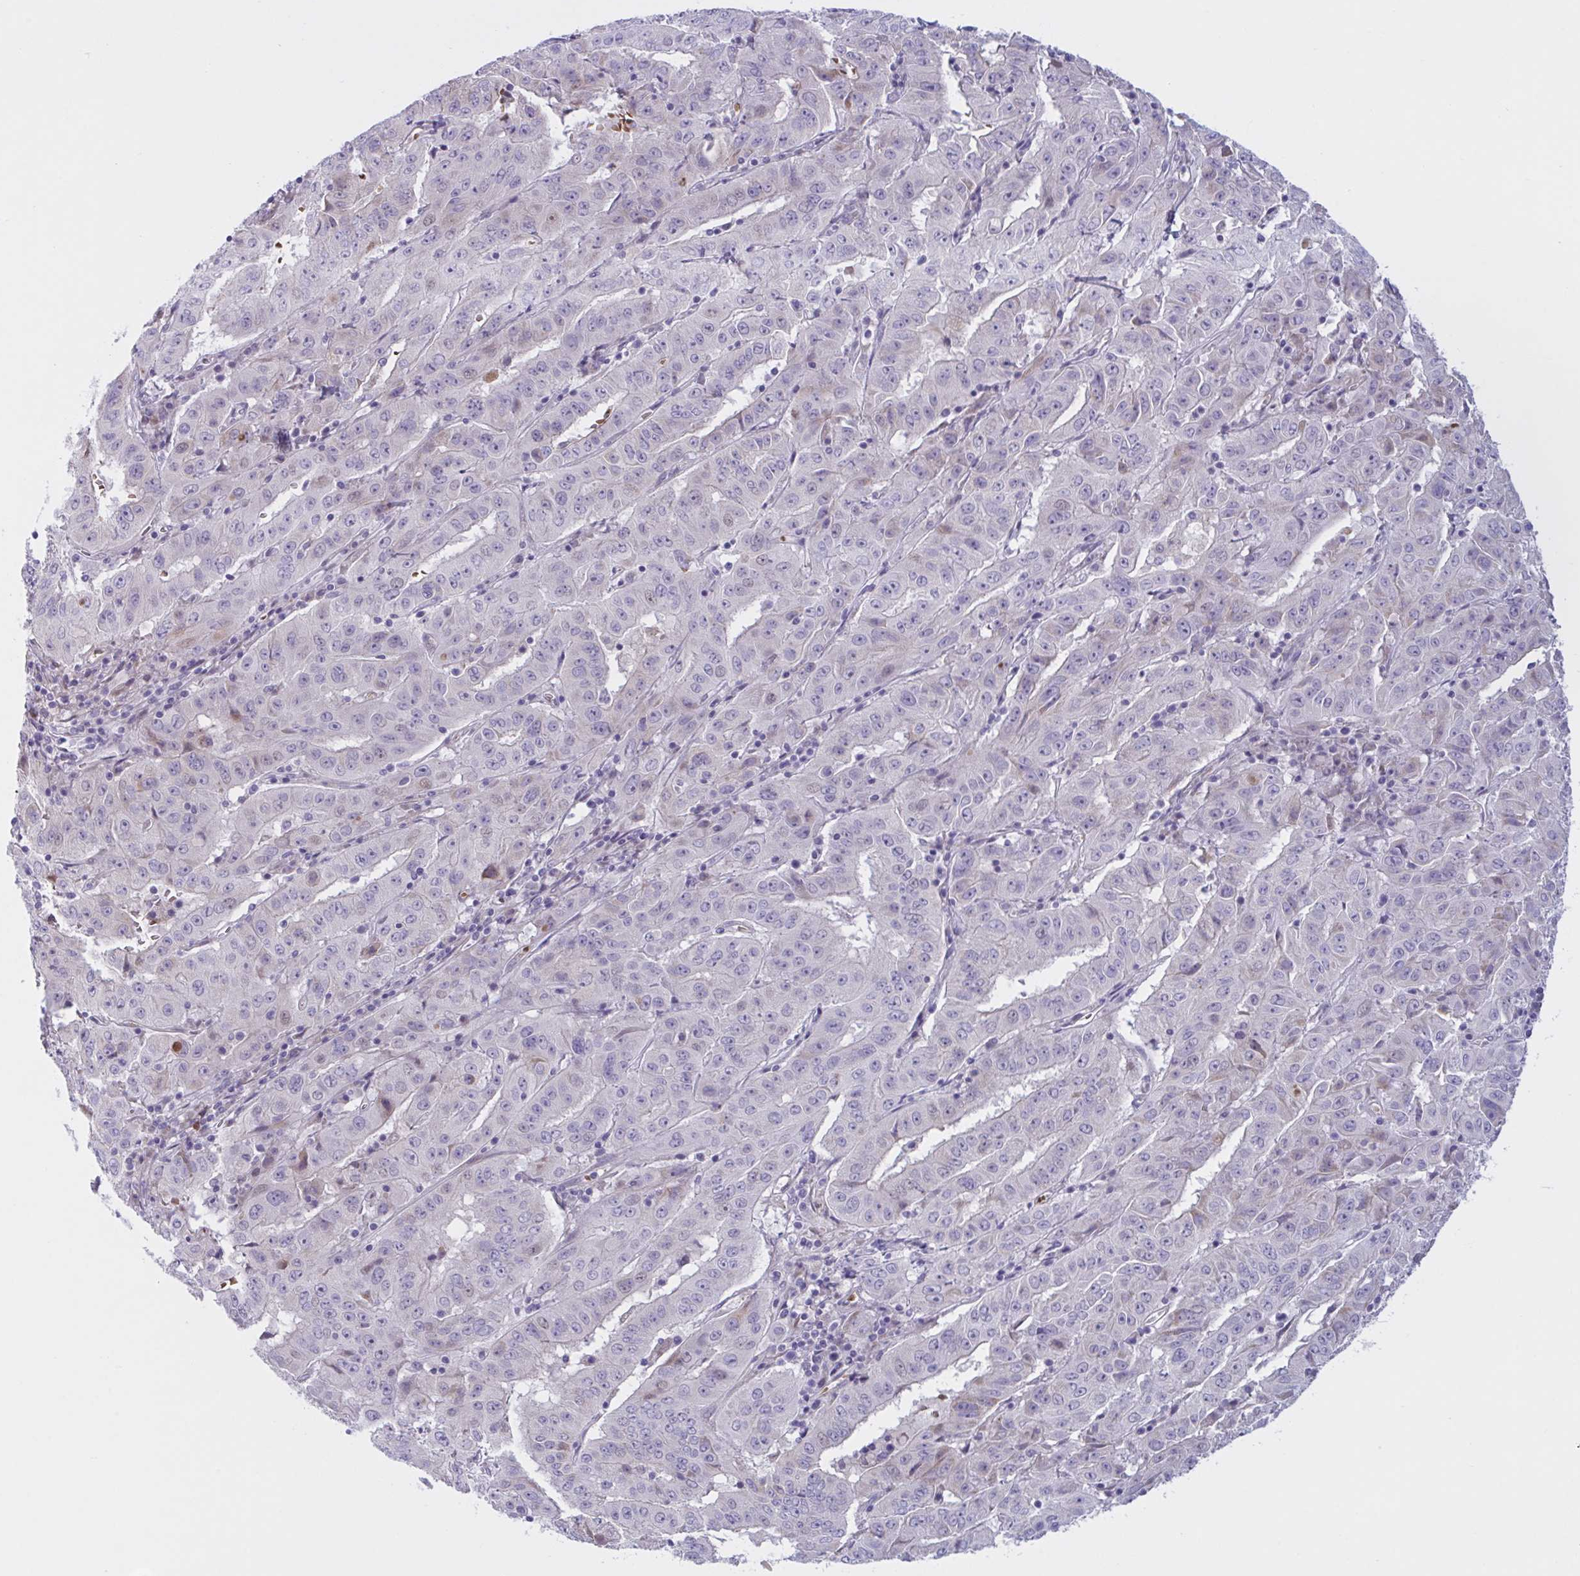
{"staining": {"intensity": "negative", "quantity": "none", "location": "none"}, "tissue": "pancreatic cancer", "cell_type": "Tumor cells", "image_type": "cancer", "snomed": [{"axis": "morphology", "description": "Adenocarcinoma, NOS"}, {"axis": "topography", "description": "Pancreas"}], "caption": "This is an IHC photomicrograph of pancreatic cancer (adenocarcinoma). There is no staining in tumor cells.", "gene": "VWC2", "patient": {"sex": "male", "age": 63}}